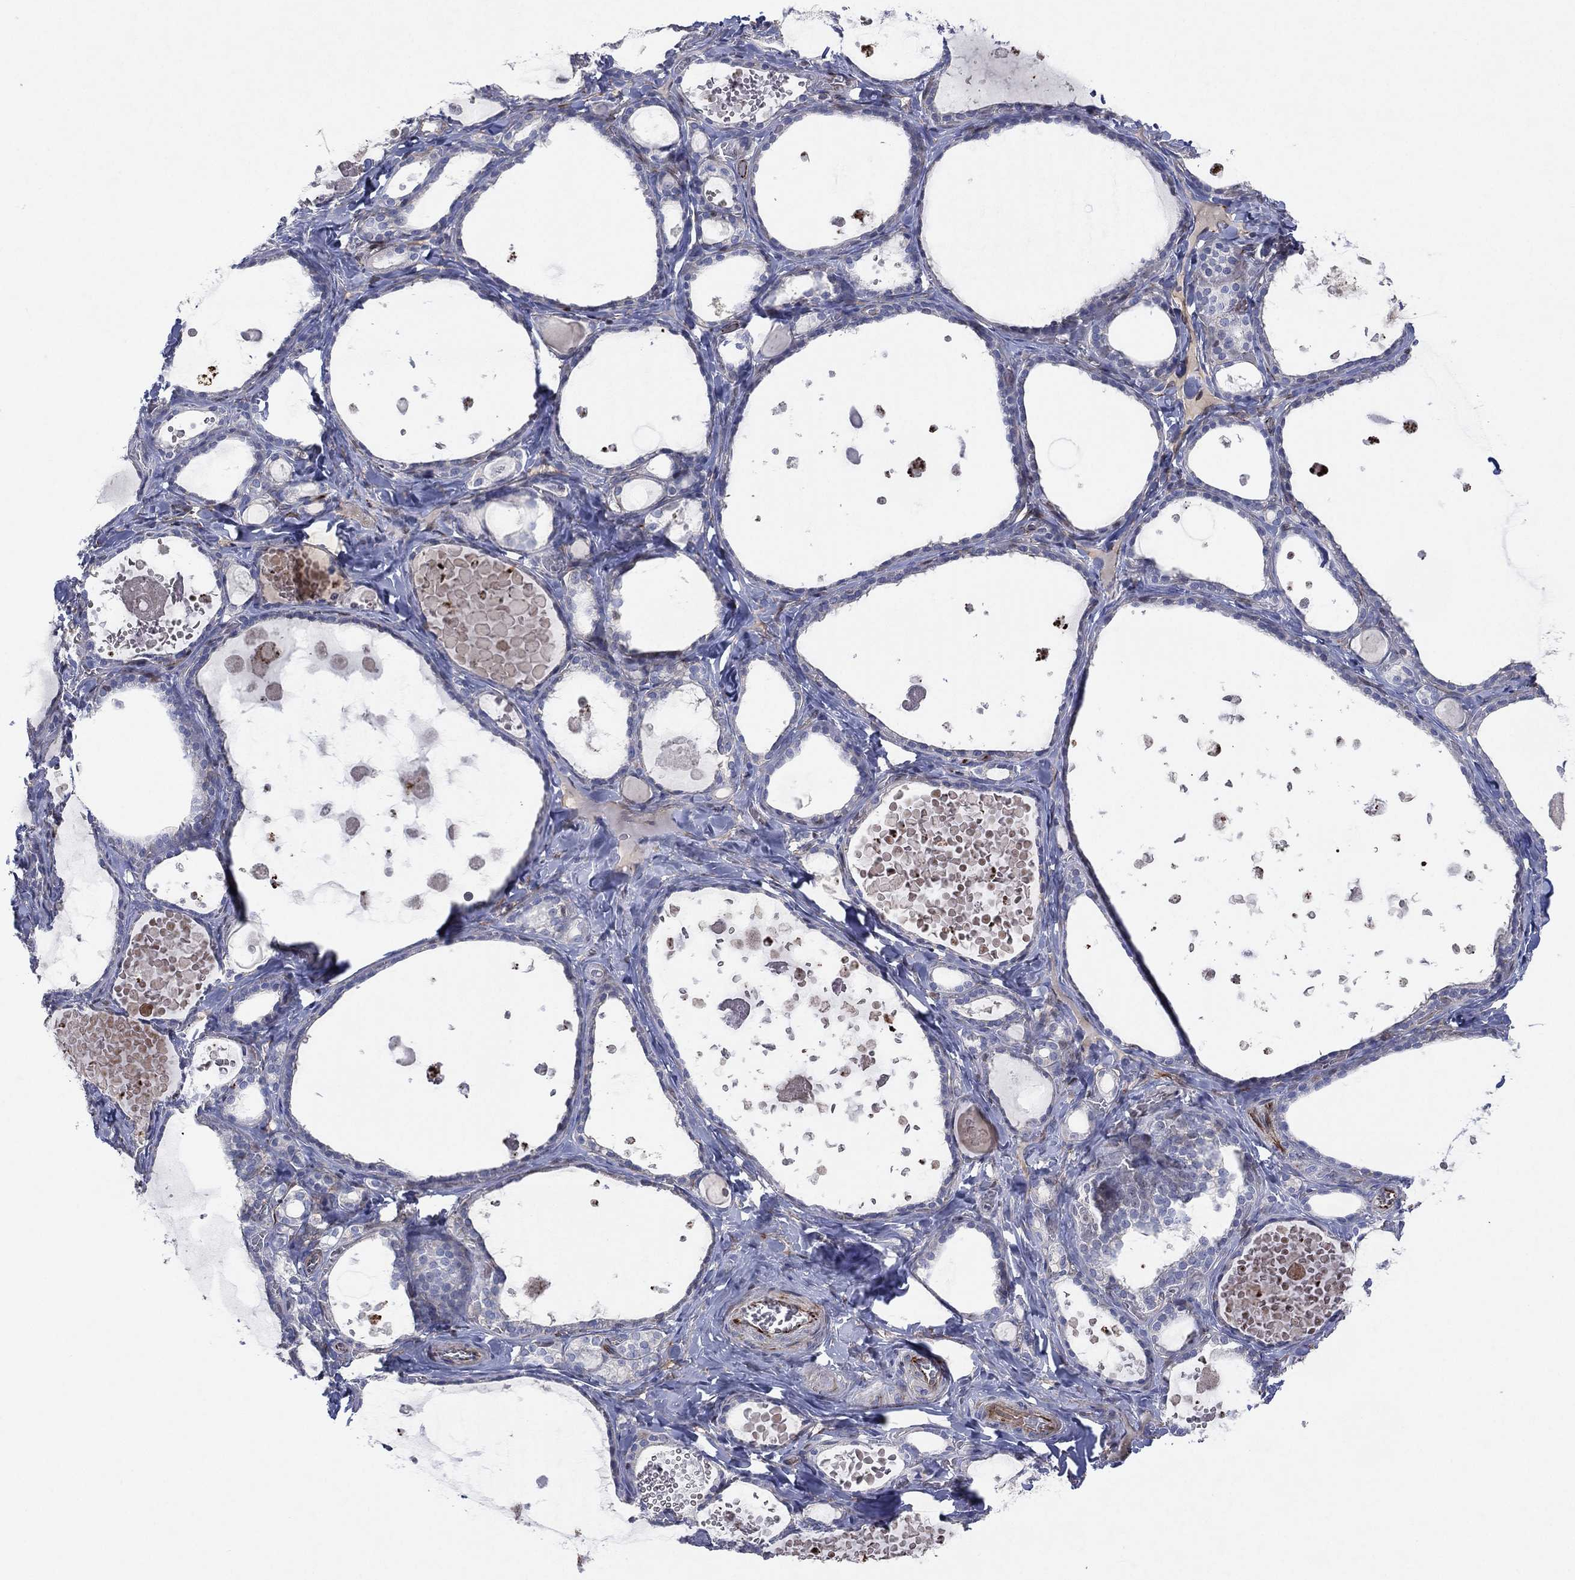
{"staining": {"intensity": "negative", "quantity": "none", "location": "none"}, "tissue": "thyroid gland", "cell_type": "Glandular cells", "image_type": "normal", "snomed": [{"axis": "morphology", "description": "Normal tissue, NOS"}, {"axis": "topography", "description": "Thyroid gland"}], "caption": "A histopathology image of human thyroid gland is negative for staining in glandular cells. (DAB (3,3'-diaminobenzidine) IHC, high magnification).", "gene": "FLI1", "patient": {"sex": "female", "age": 56}}